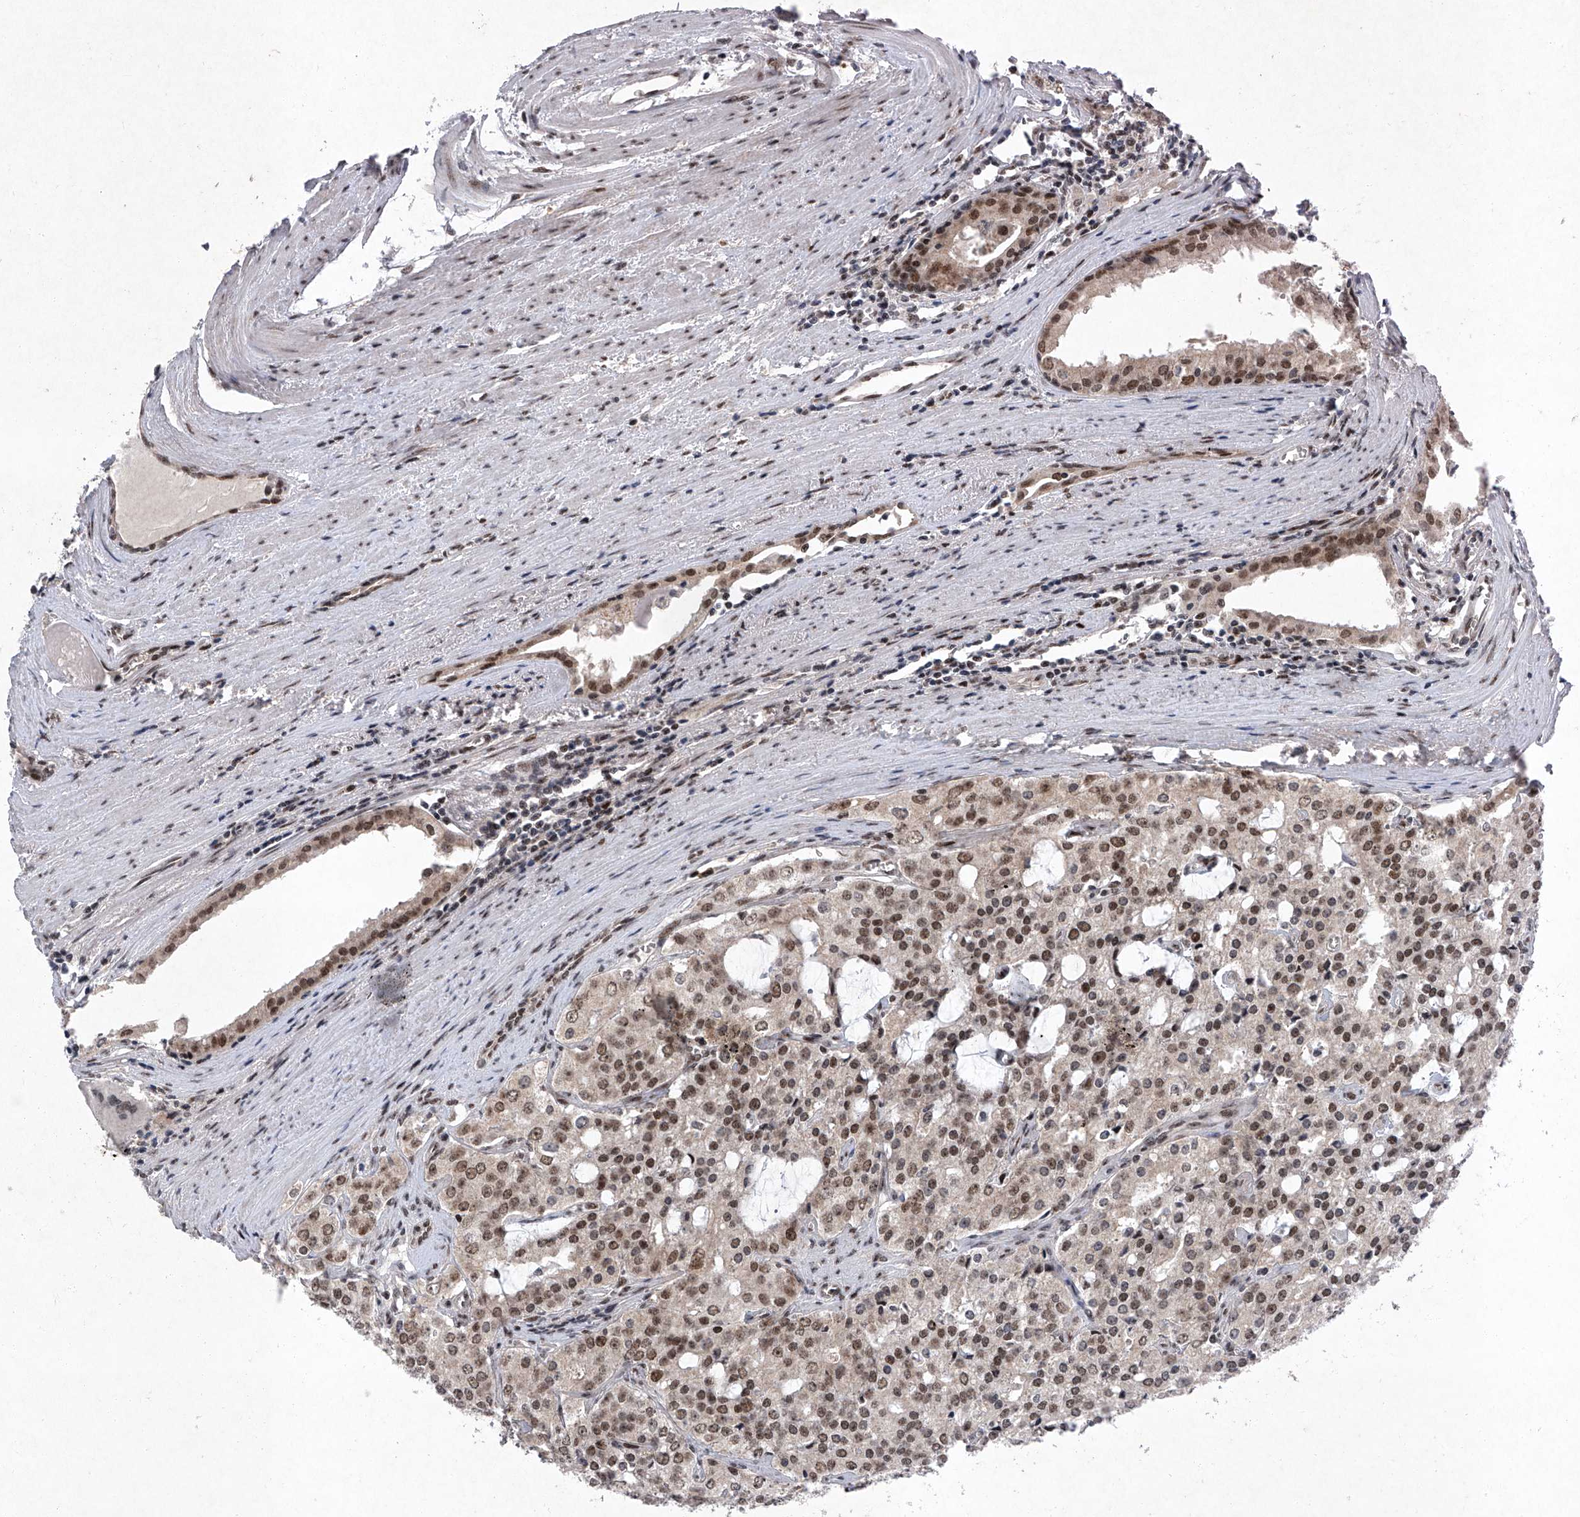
{"staining": {"intensity": "moderate", "quantity": ">75%", "location": "nuclear"}, "tissue": "prostate cancer", "cell_type": "Tumor cells", "image_type": "cancer", "snomed": [{"axis": "morphology", "description": "Adenocarcinoma, High grade"}, {"axis": "topography", "description": "Prostate"}], "caption": "Immunohistochemistry image of prostate cancer stained for a protein (brown), which reveals medium levels of moderate nuclear positivity in about >75% of tumor cells.", "gene": "TFDP1", "patient": {"sex": "male", "age": 68}}